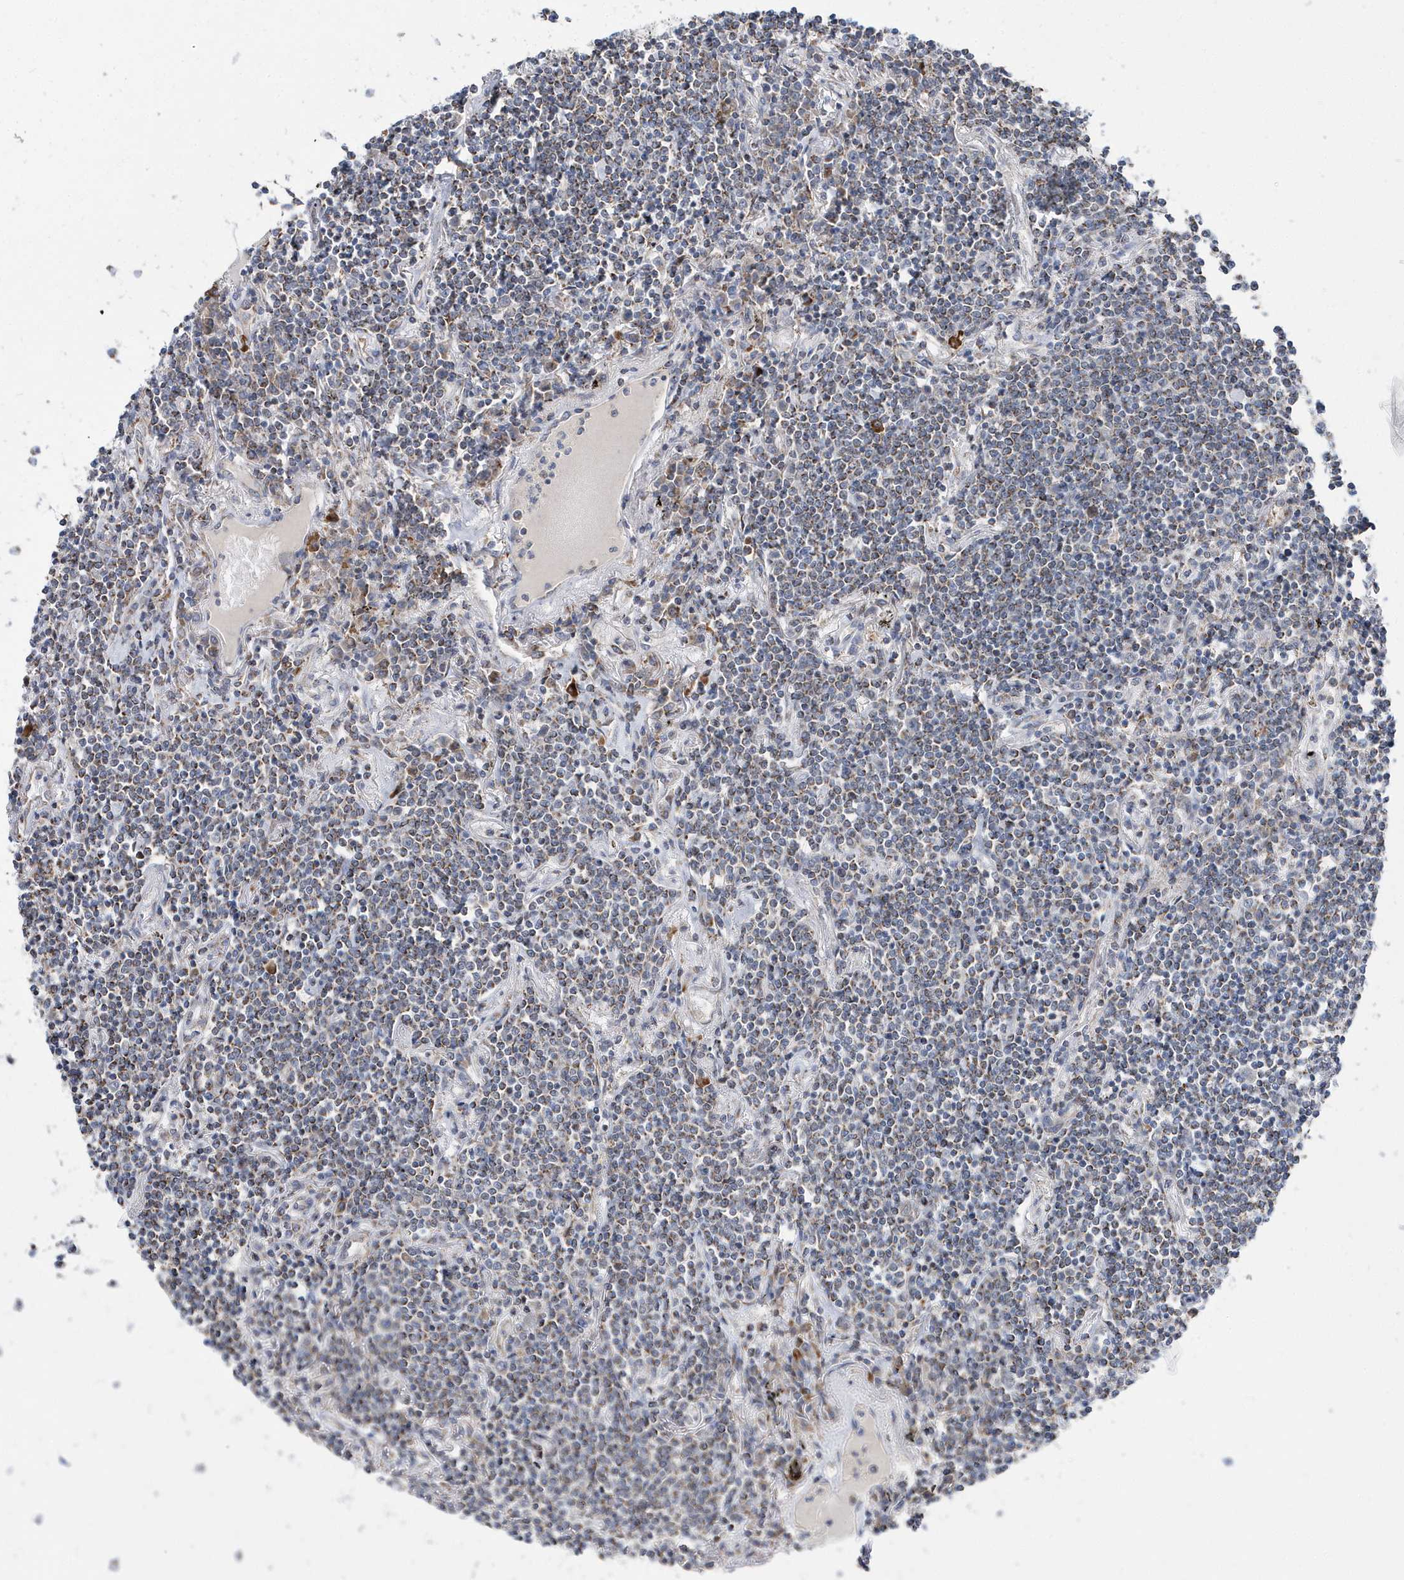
{"staining": {"intensity": "weak", "quantity": "25%-75%", "location": "cytoplasmic/membranous"}, "tissue": "lymphoma", "cell_type": "Tumor cells", "image_type": "cancer", "snomed": [{"axis": "morphology", "description": "Malignant lymphoma, non-Hodgkin's type, Low grade"}, {"axis": "topography", "description": "Lung"}], "caption": "This image reveals IHC staining of malignant lymphoma, non-Hodgkin's type (low-grade), with low weak cytoplasmic/membranous expression in about 25%-75% of tumor cells.", "gene": "SPATA5", "patient": {"sex": "female", "age": 71}}